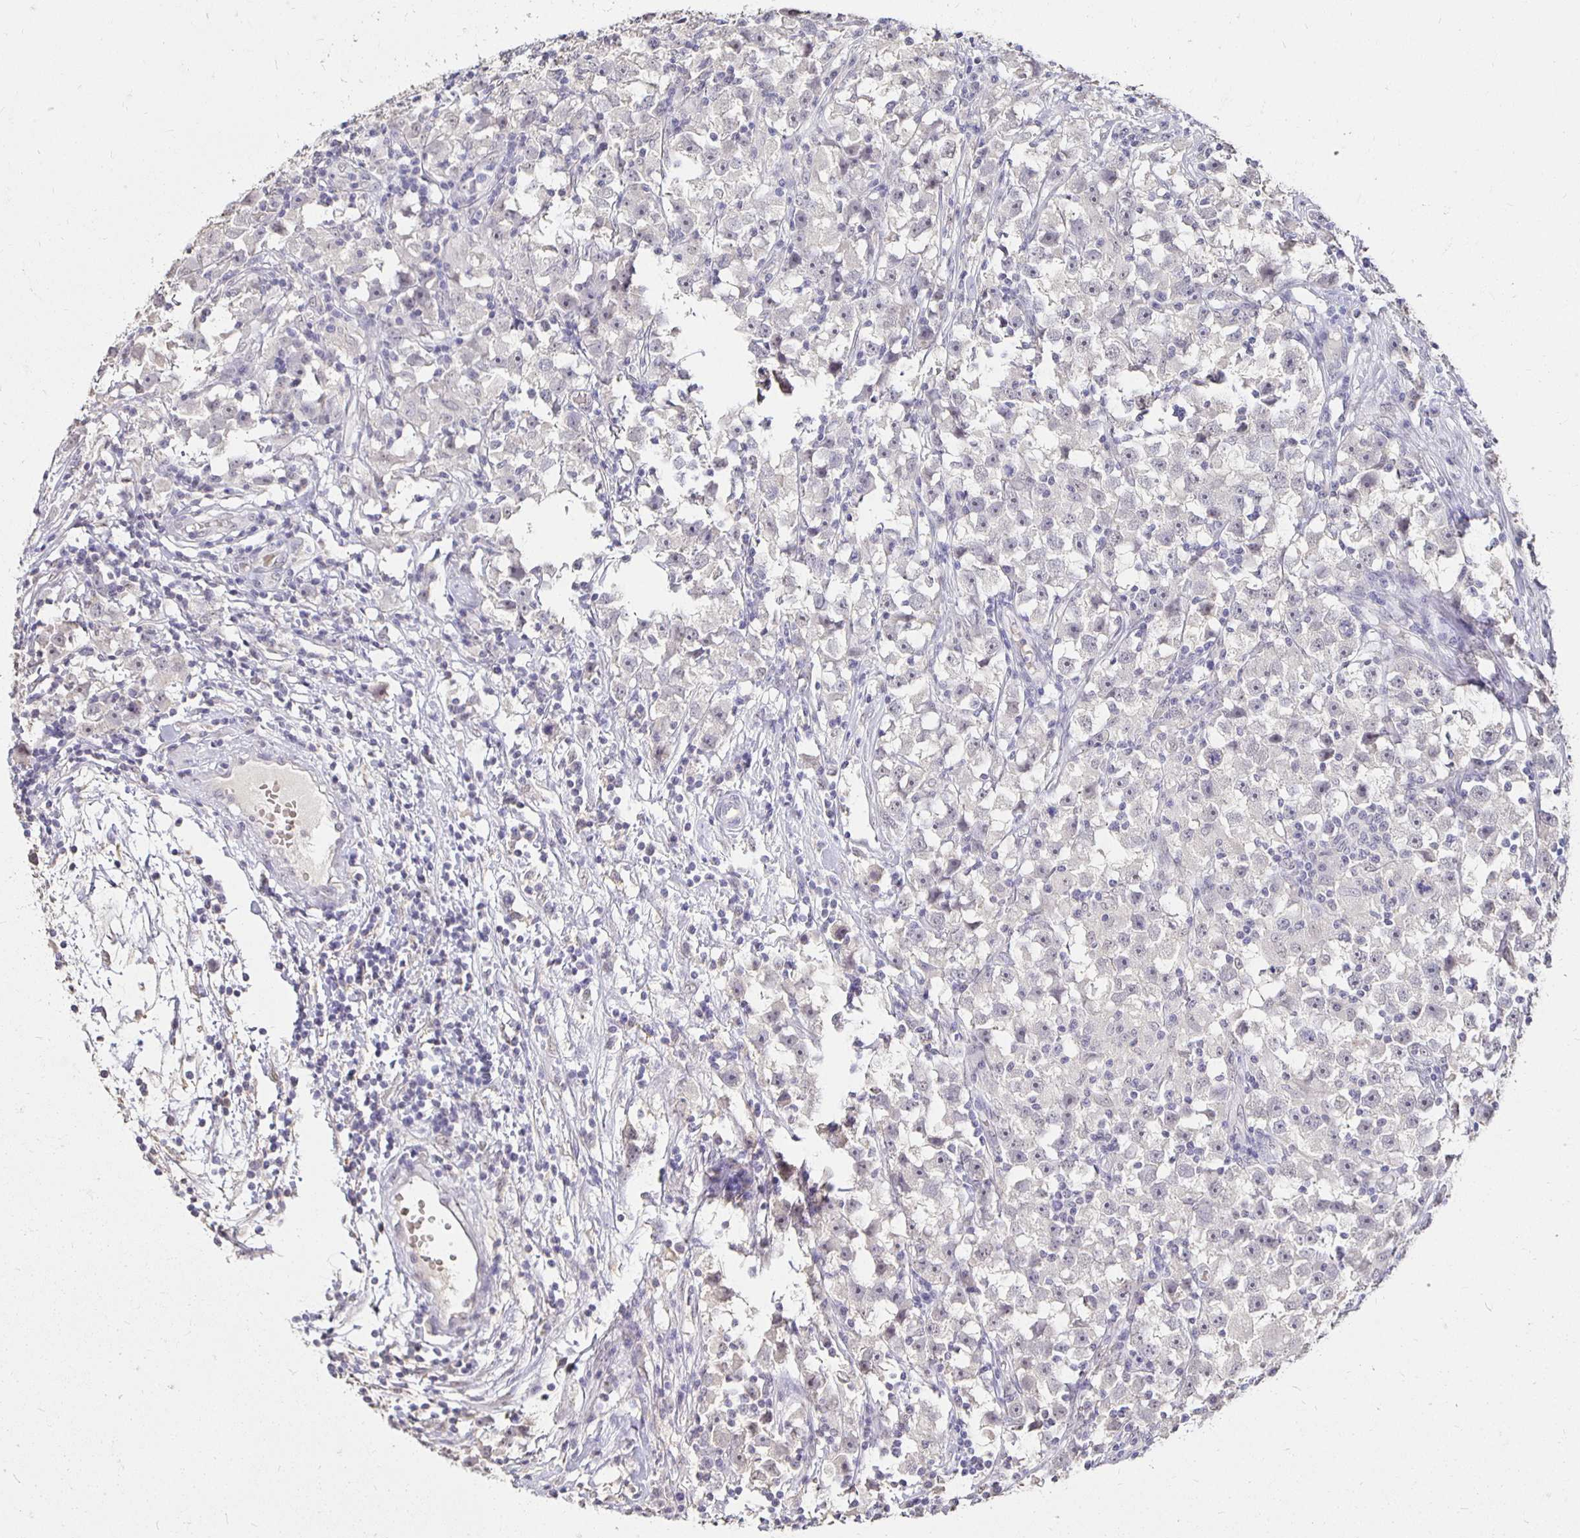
{"staining": {"intensity": "negative", "quantity": "none", "location": "none"}, "tissue": "testis cancer", "cell_type": "Tumor cells", "image_type": "cancer", "snomed": [{"axis": "morphology", "description": "Seminoma, NOS"}, {"axis": "topography", "description": "Testis"}], "caption": "Immunohistochemistry photomicrograph of neoplastic tissue: human testis seminoma stained with DAB exhibits no significant protein expression in tumor cells.", "gene": "PNPLA3", "patient": {"sex": "male", "age": 33}}